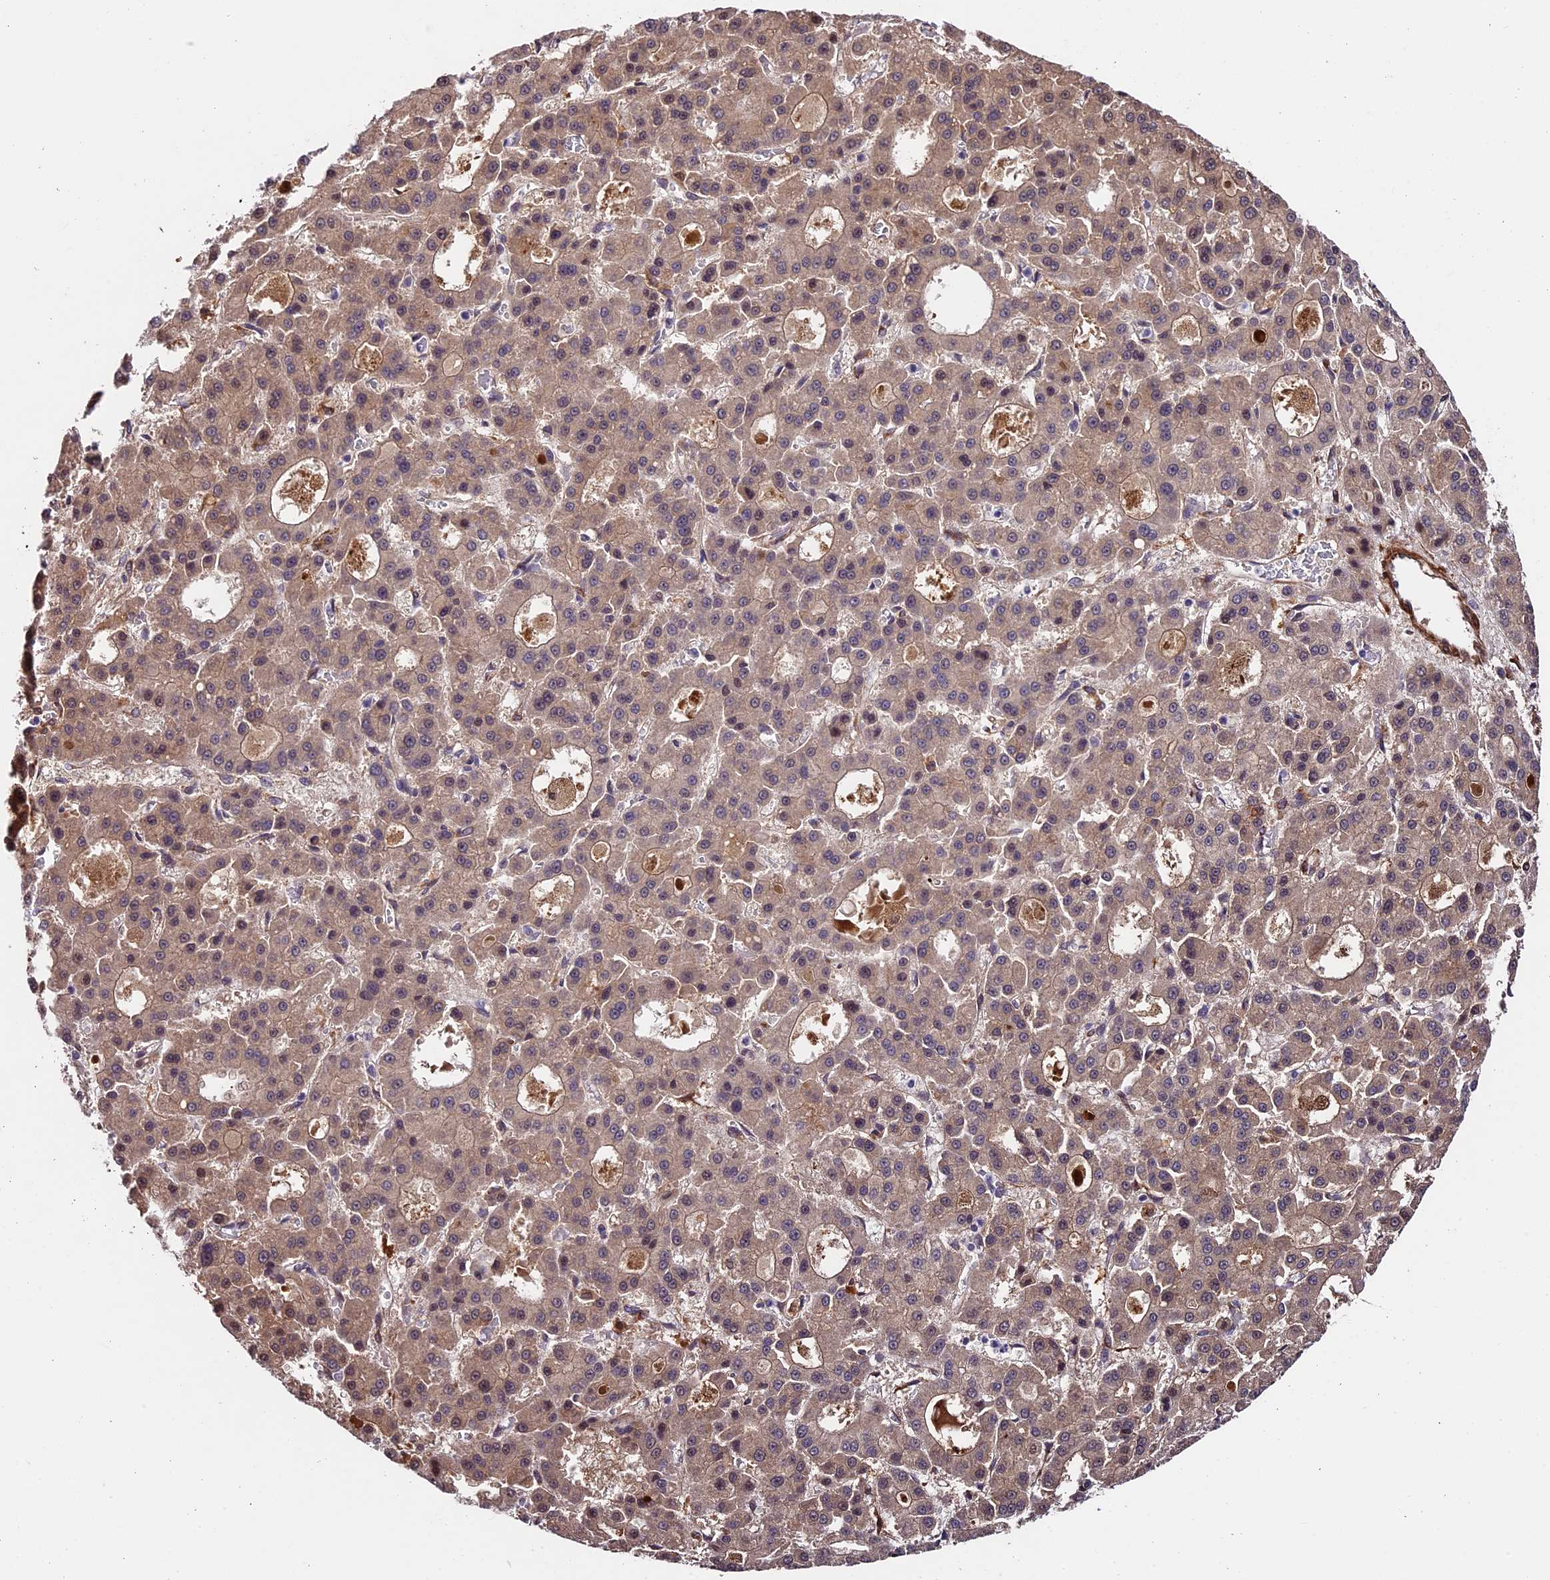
{"staining": {"intensity": "weak", "quantity": "25%-75%", "location": "cytoplasmic/membranous"}, "tissue": "liver cancer", "cell_type": "Tumor cells", "image_type": "cancer", "snomed": [{"axis": "morphology", "description": "Carcinoma, Hepatocellular, NOS"}, {"axis": "topography", "description": "Liver"}], "caption": "This image demonstrates immunohistochemistry (IHC) staining of human liver hepatocellular carcinoma, with low weak cytoplasmic/membranous positivity in approximately 25%-75% of tumor cells.", "gene": "LSM7", "patient": {"sex": "male", "age": 70}}